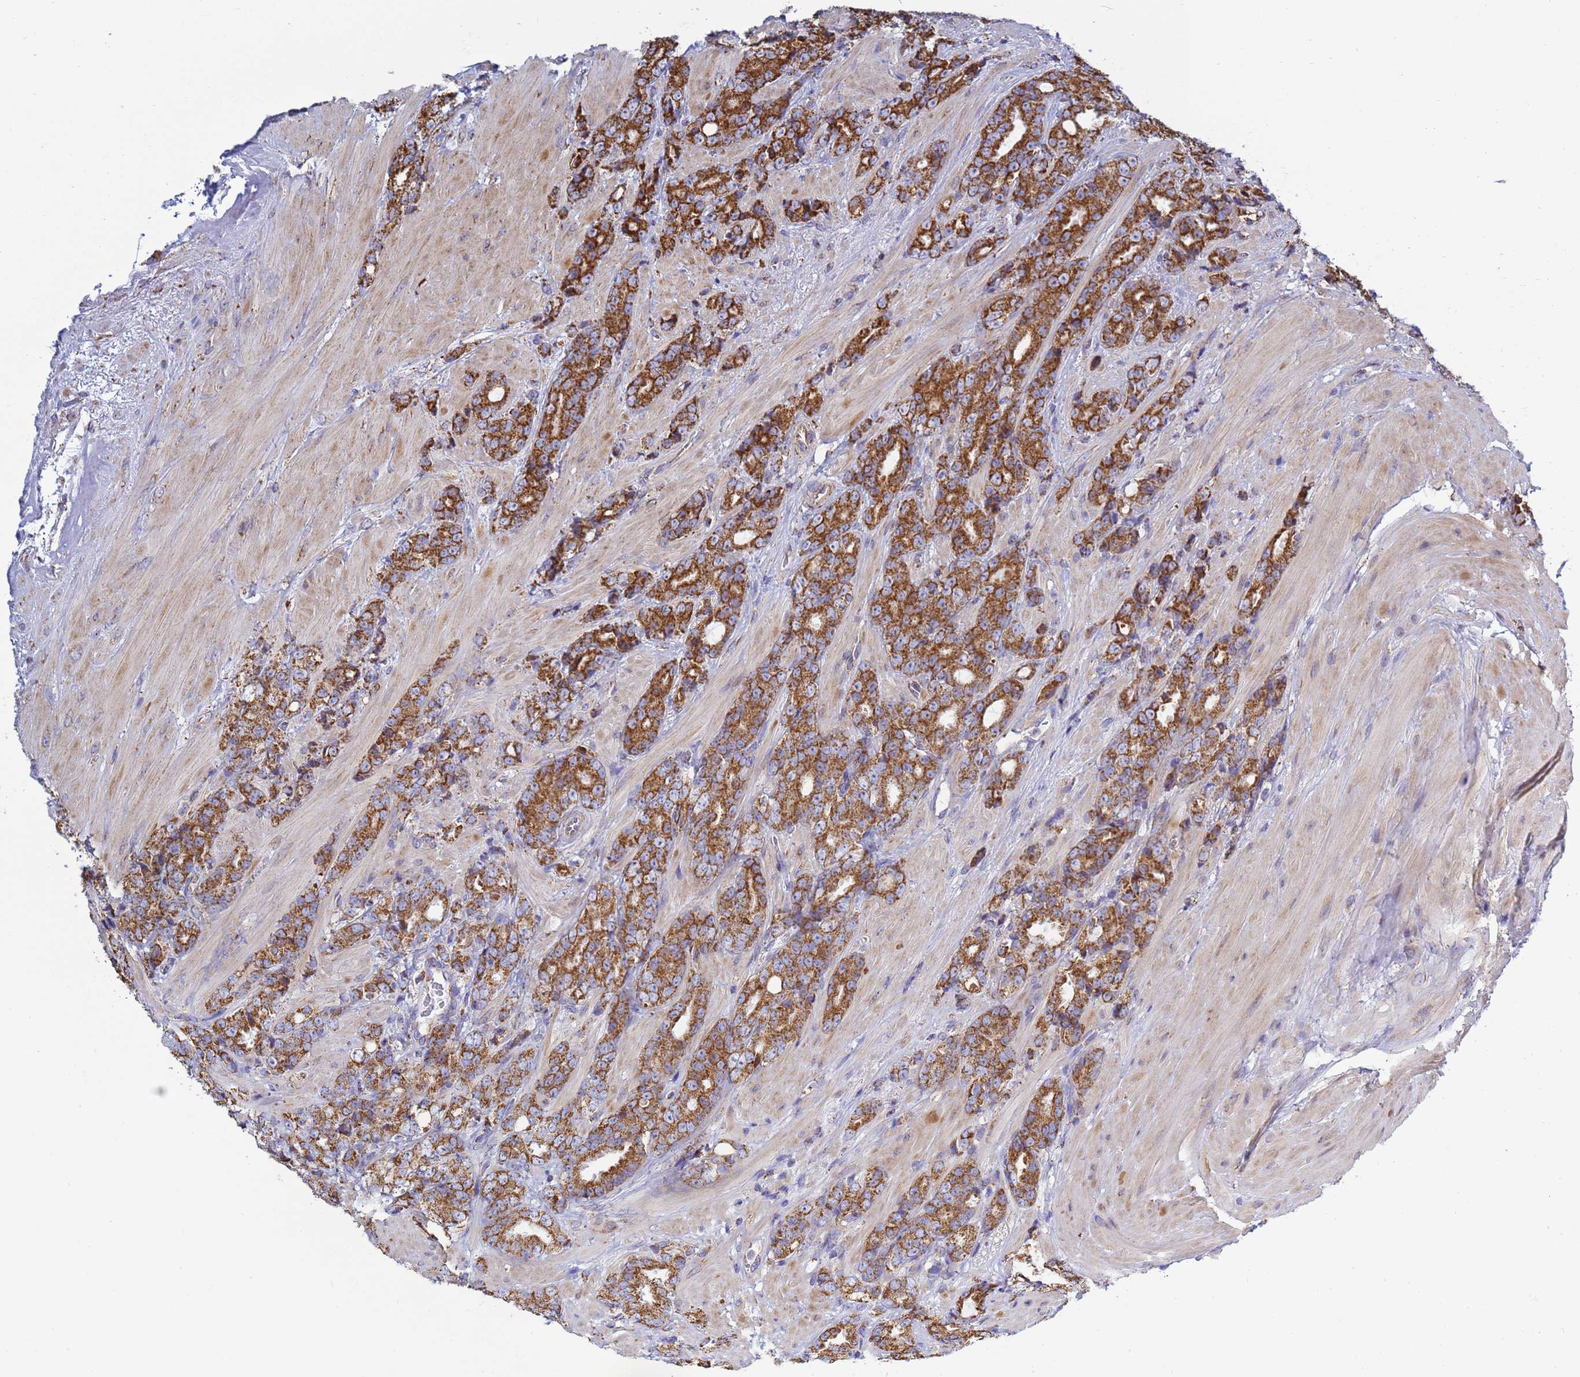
{"staining": {"intensity": "strong", "quantity": ">75%", "location": "cytoplasmic/membranous"}, "tissue": "prostate cancer", "cell_type": "Tumor cells", "image_type": "cancer", "snomed": [{"axis": "morphology", "description": "Adenocarcinoma, High grade"}, {"axis": "topography", "description": "Prostate"}], "caption": "Immunohistochemistry (DAB) staining of human prostate adenocarcinoma (high-grade) reveals strong cytoplasmic/membranous protein positivity in approximately >75% of tumor cells. (DAB (3,3'-diaminobenzidine) = brown stain, brightfield microscopy at high magnification).", "gene": "COQ4", "patient": {"sex": "male", "age": 62}}